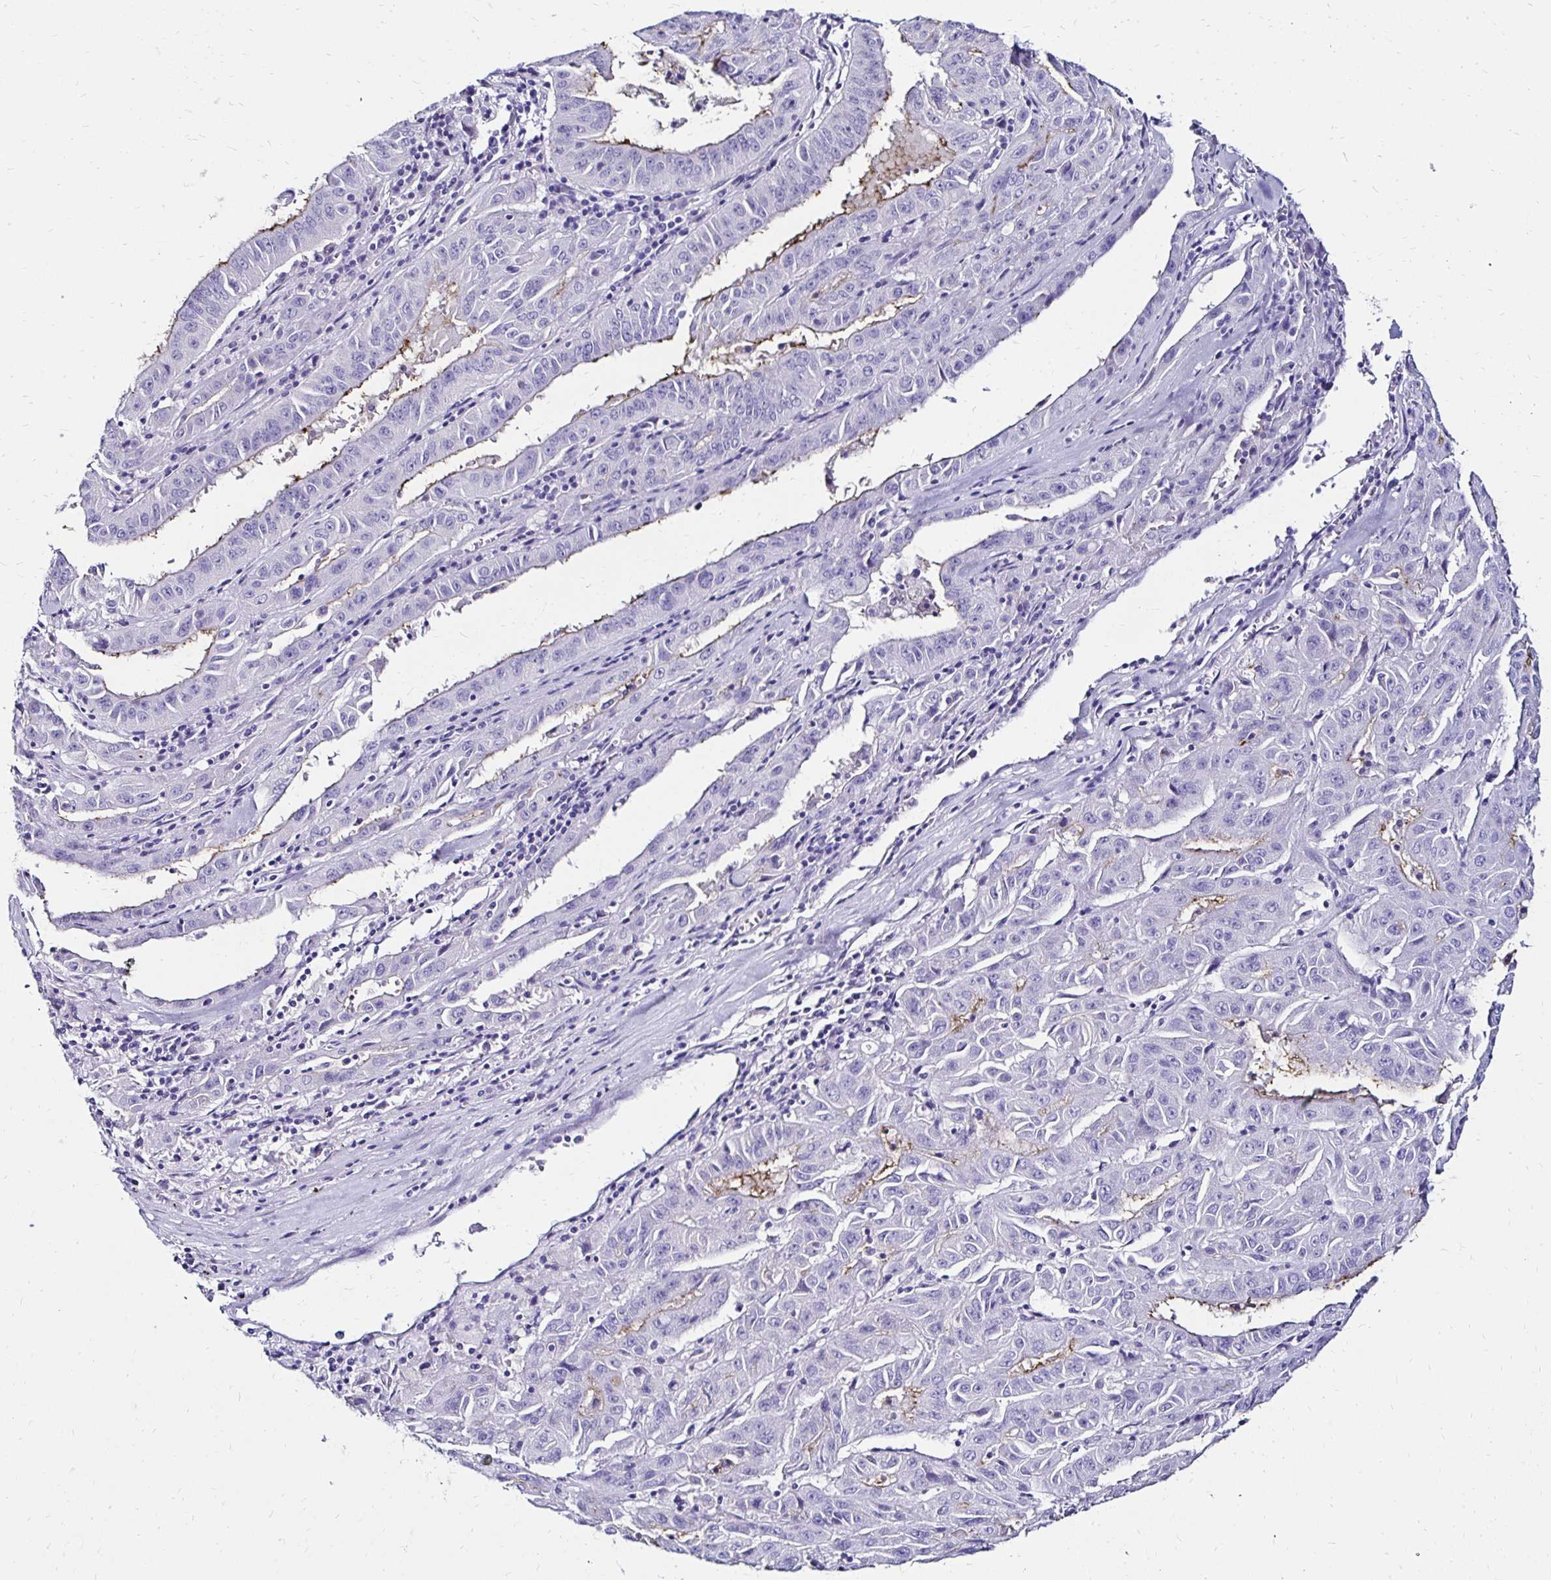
{"staining": {"intensity": "negative", "quantity": "none", "location": "none"}, "tissue": "pancreatic cancer", "cell_type": "Tumor cells", "image_type": "cancer", "snomed": [{"axis": "morphology", "description": "Adenocarcinoma, NOS"}, {"axis": "topography", "description": "Pancreas"}], "caption": "The image reveals no significant expression in tumor cells of pancreatic cancer (adenocarcinoma). (Brightfield microscopy of DAB (3,3'-diaminobenzidine) IHC at high magnification).", "gene": "KCNT1", "patient": {"sex": "male", "age": 63}}